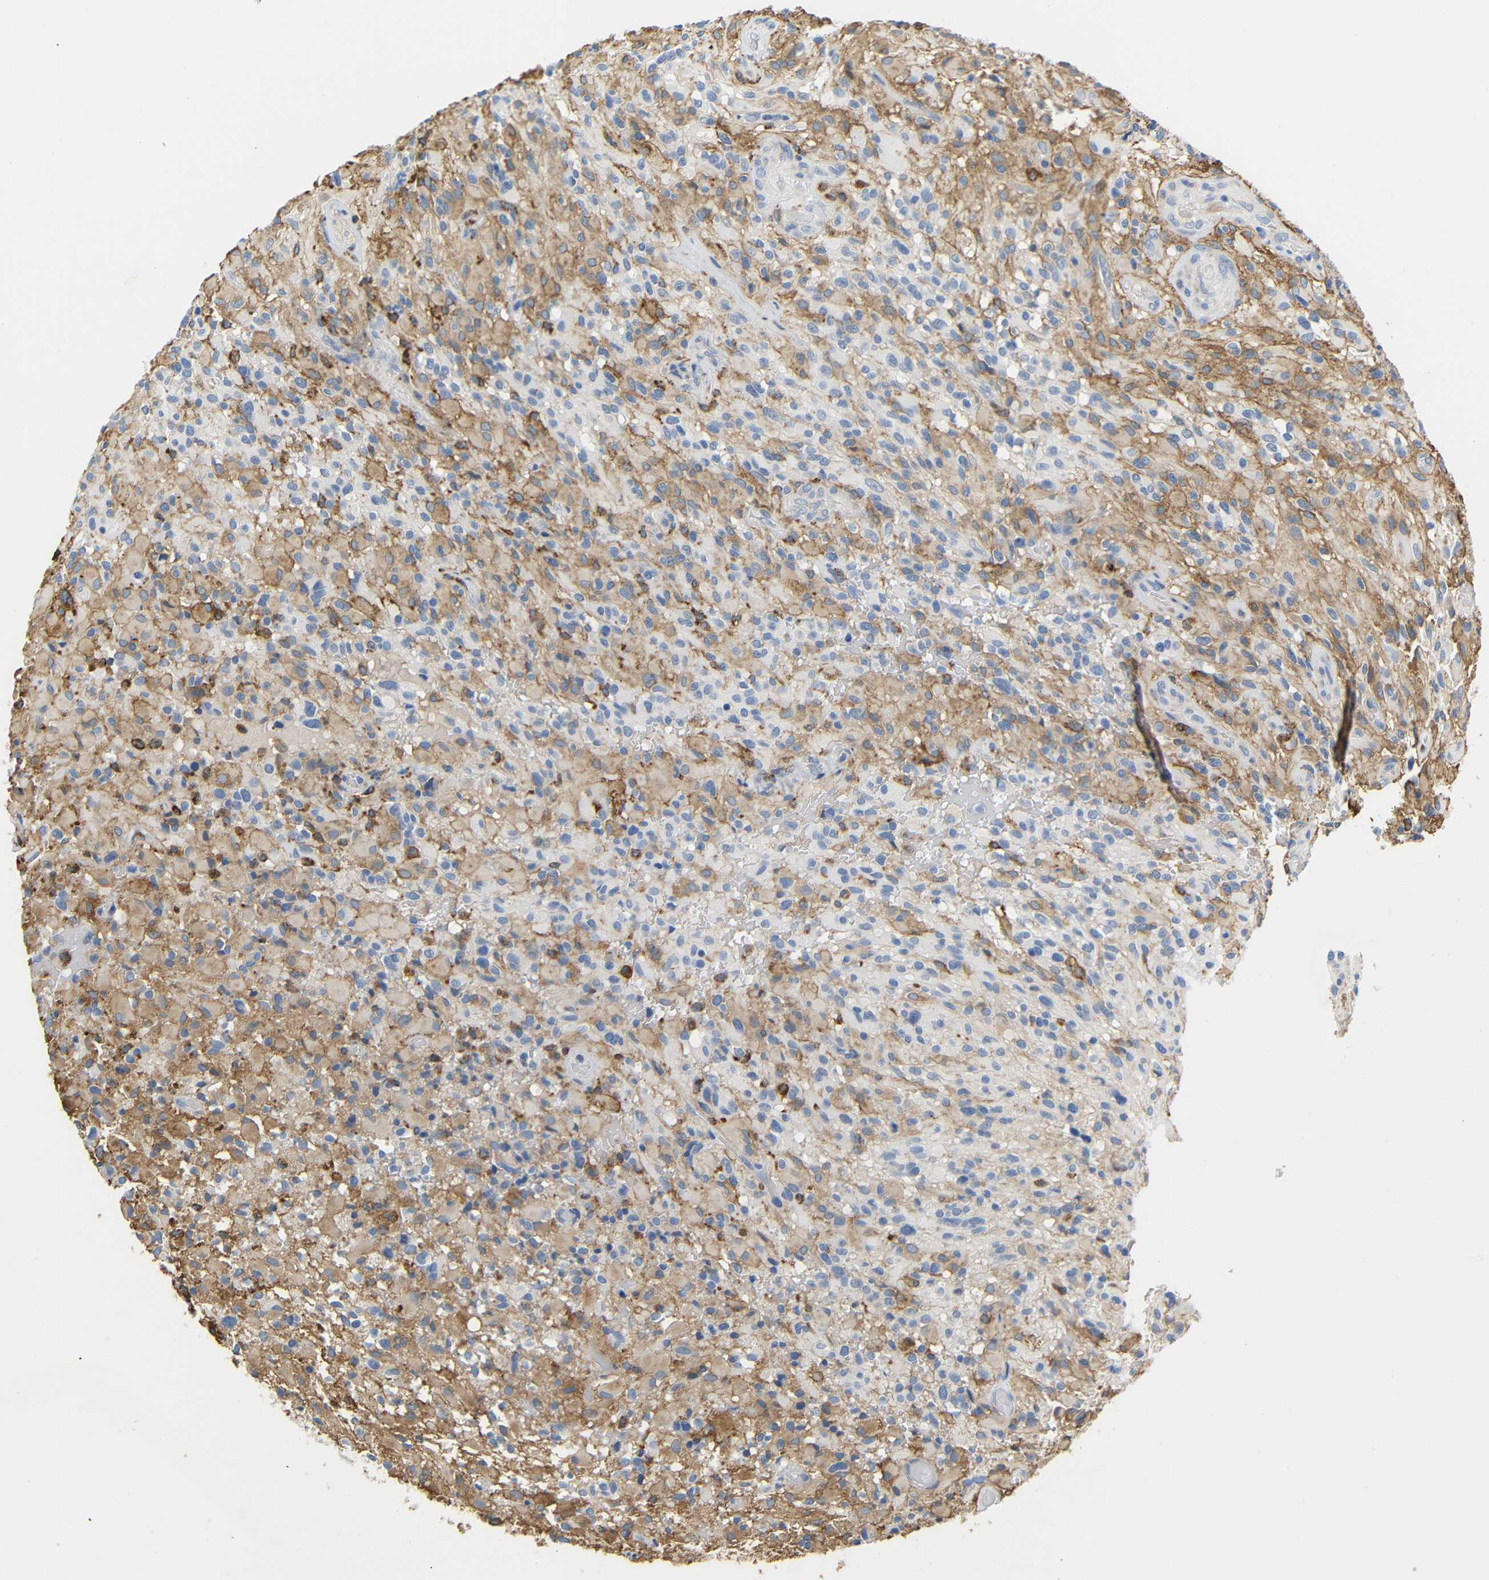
{"staining": {"intensity": "moderate", "quantity": "<25%", "location": "cytoplasmic/membranous"}, "tissue": "glioma", "cell_type": "Tumor cells", "image_type": "cancer", "snomed": [{"axis": "morphology", "description": "Glioma, malignant, High grade"}, {"axis": "topography", "description": "Brain"}], "caption": "Immunohistochemical staining of human malignant high-grade glioma demonstrates moderate cytoplasmic/membranous protein staining in approximately <25% of tumor cells. The staining was performed using DAB (3,3'-diaminobenzidine), with brown indicating positive protein expression. Nuclei are stained blue with hematoxylin.", "gene": "HLA-DQB1", "patient": {"sex": "male", "age": 71}}